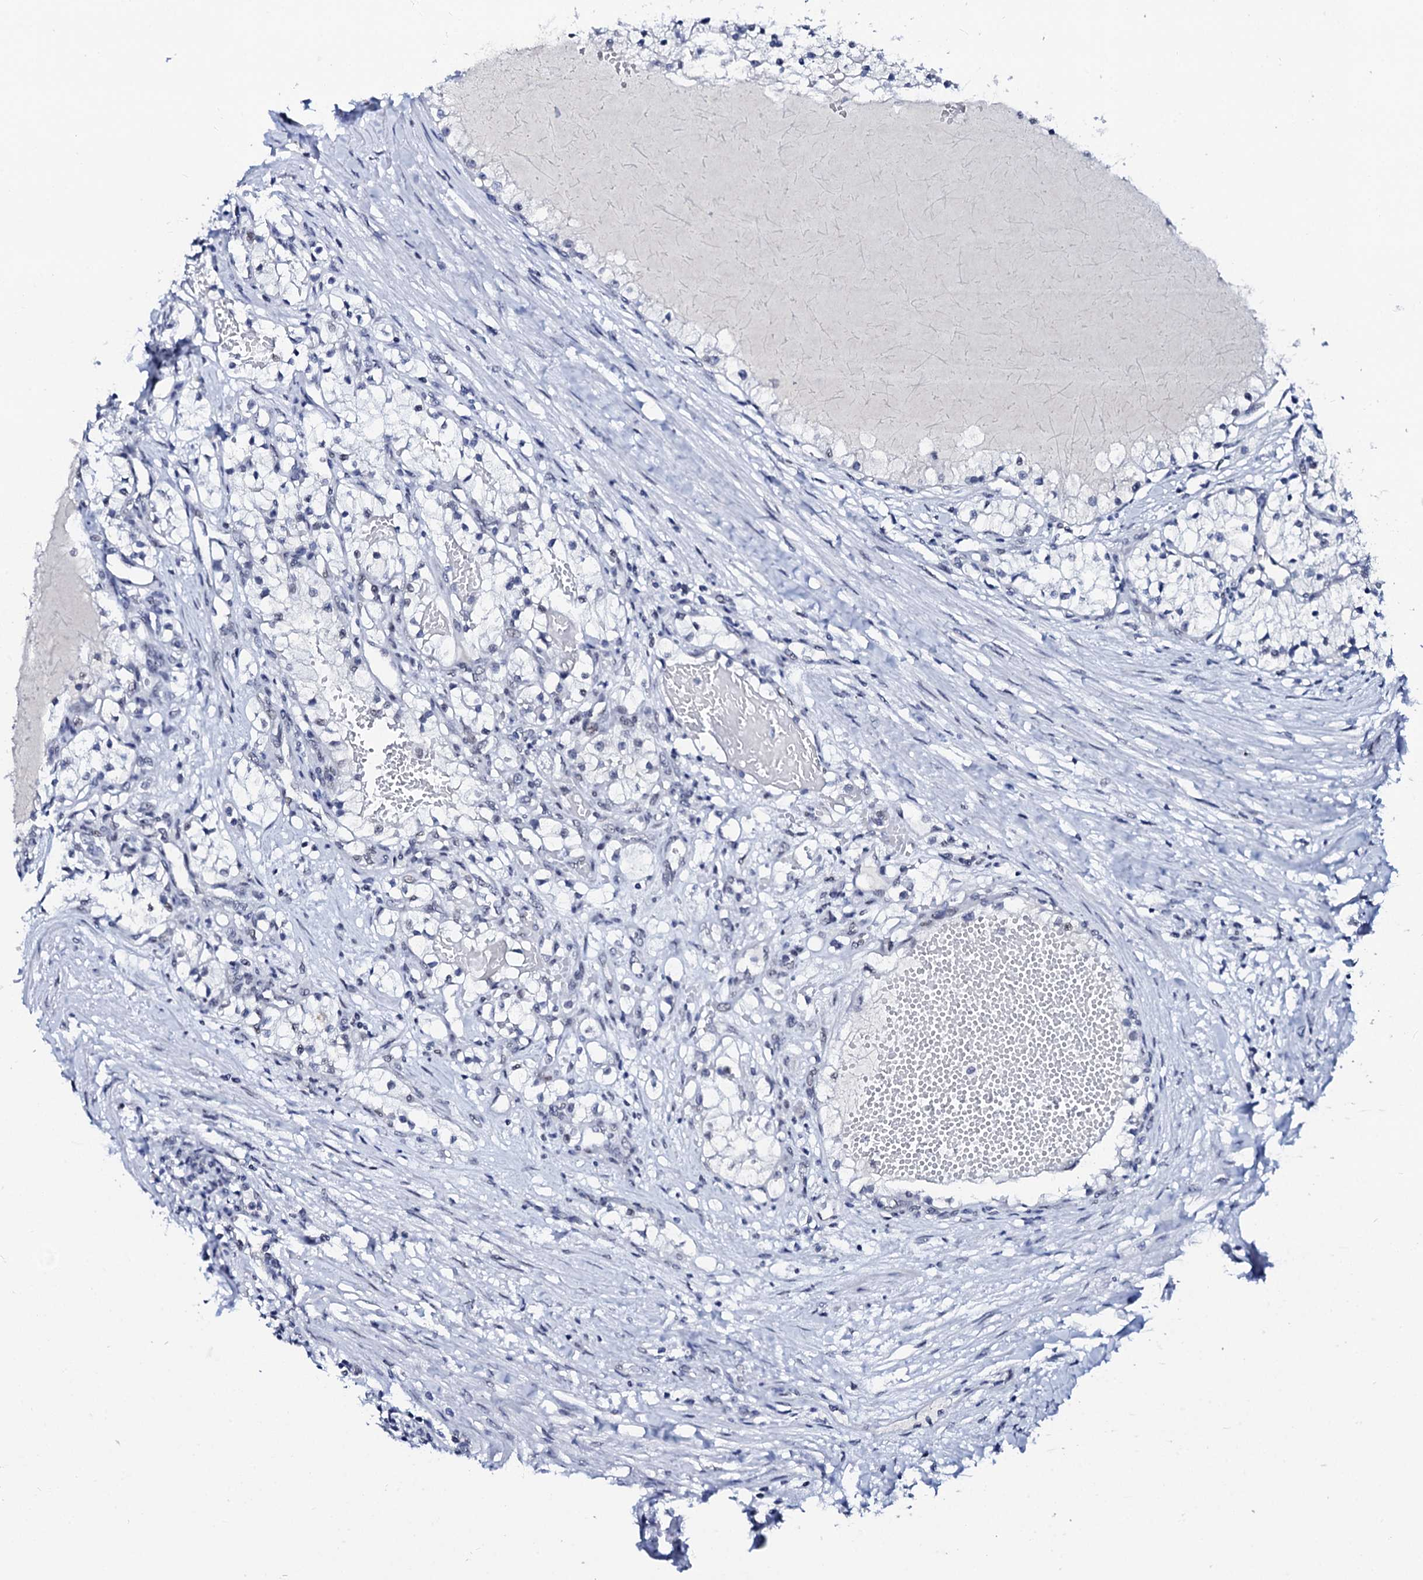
{"staining": {"intensity": "negative", "quantity": "none", "location": "none"}, "tissue": "renal cancer", "cell_type": "Tumor cells", "image_type": "cancer", "snomed": [{"axis": "morphology", "description": "Normal tissue, NOS"}, {"axis": "morphology", "description": "Adenocarcinoma, NOS"}, {"axis": "topography", "description": "Kidney"}], "caption": "Tumor cells show no significant protein staining in adenocarcinoma (renal).", "gene": "SPATA19", "patient": {"sex": "male", "age": 68}}